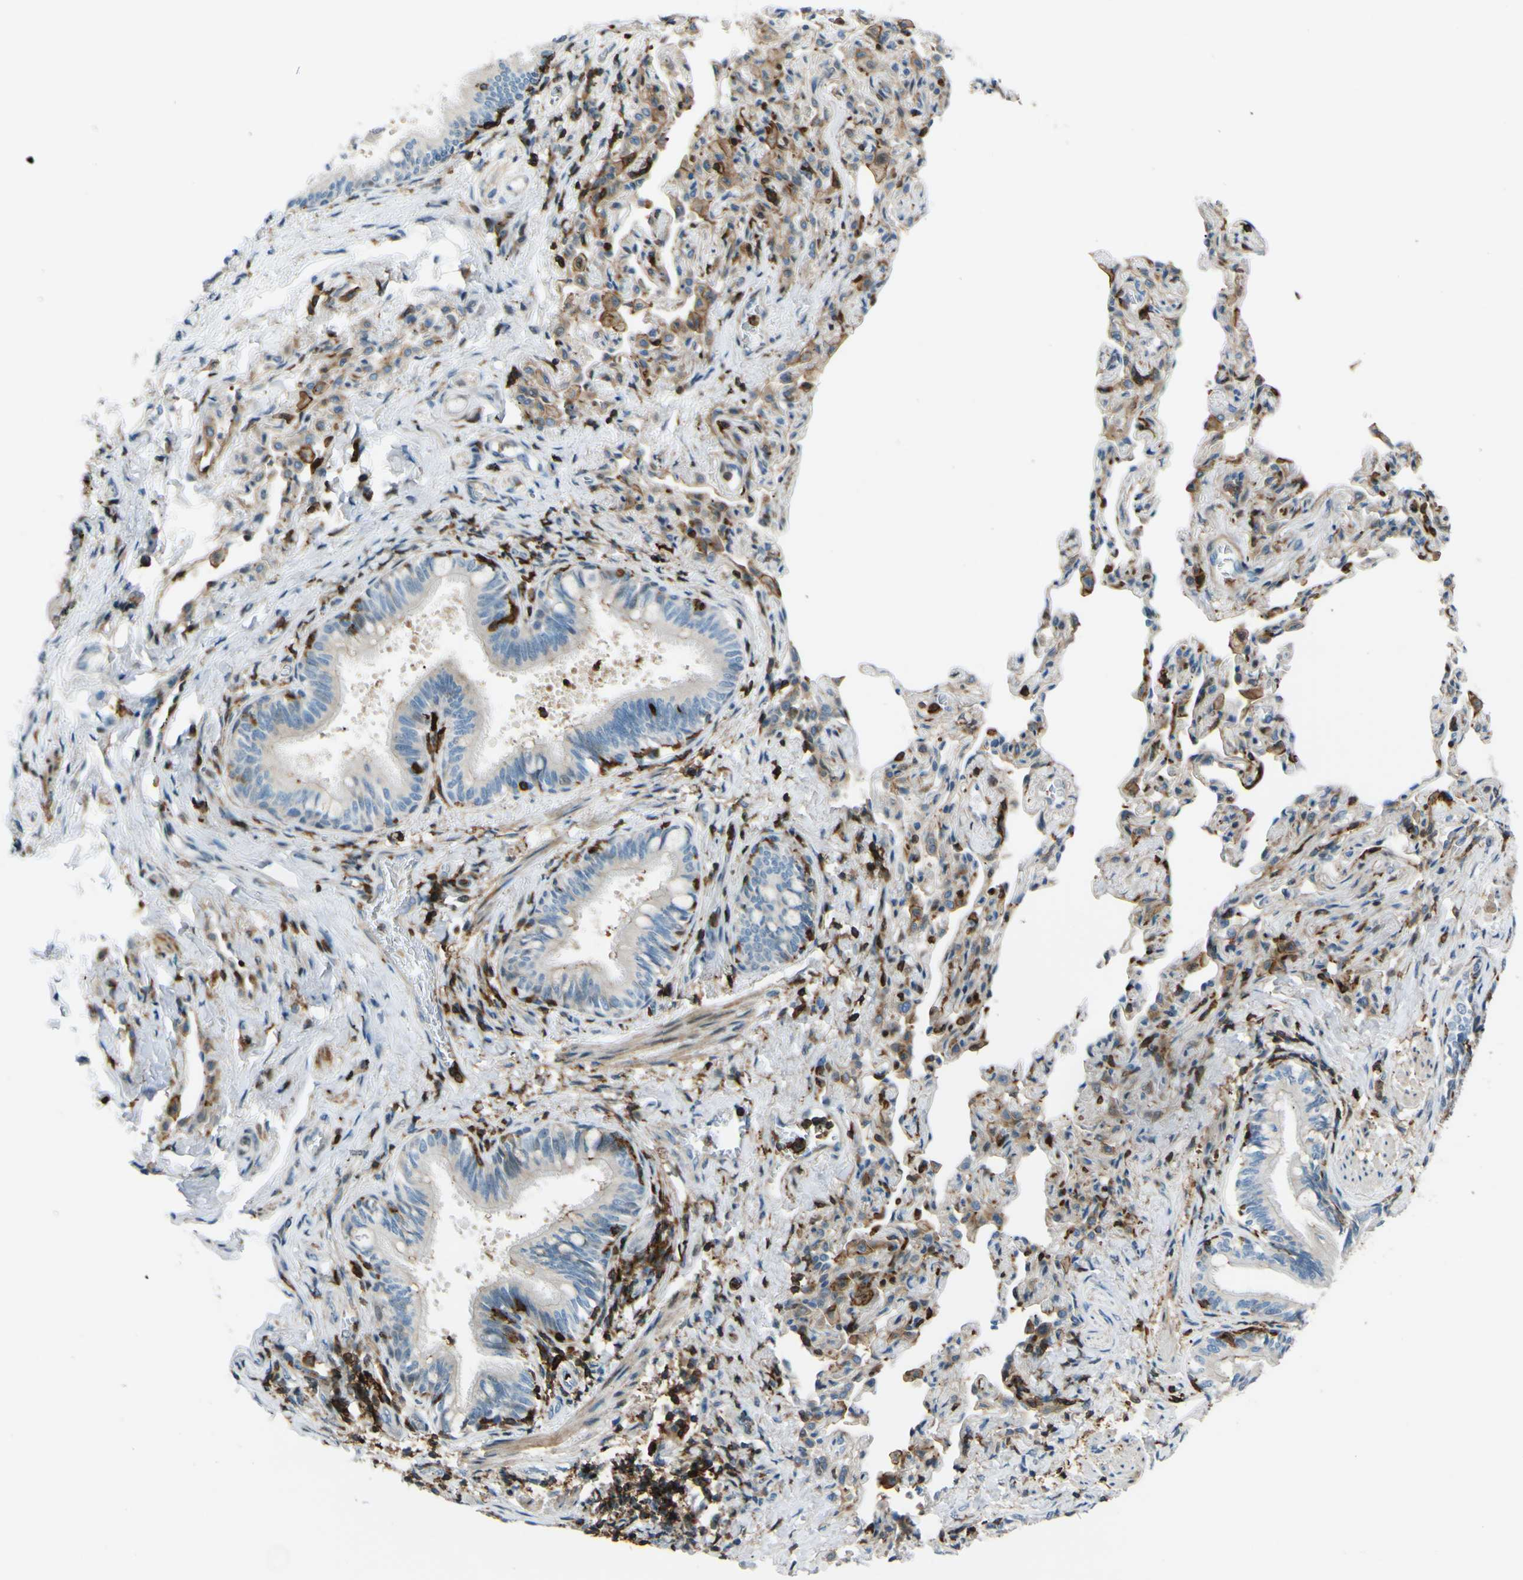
{"staining": {"intensity": "moderate", "quantity": "25%-75%", "location": "cytoplasmic/membranous"}, "tissue": "bronchus", "cell_type": "Respiratory epithelial cells", "image_type": "normal", "snomed": [{"axis": "morphology", "description": "Normal tissue, NOS"}, {"axis": "topography", "description": "Bronchus"}, {"axis": "topography", "description": "Lung"}], "caption": "Unremarkable bronchus was stained to show a protein in brown. There is medium levels of moderate cytoplasmic/membranous expression in about 25%-75% of respiratory epithelial cells.", "gene": "PCDHB5", "patient": {"sex": "male", "age": 64}}